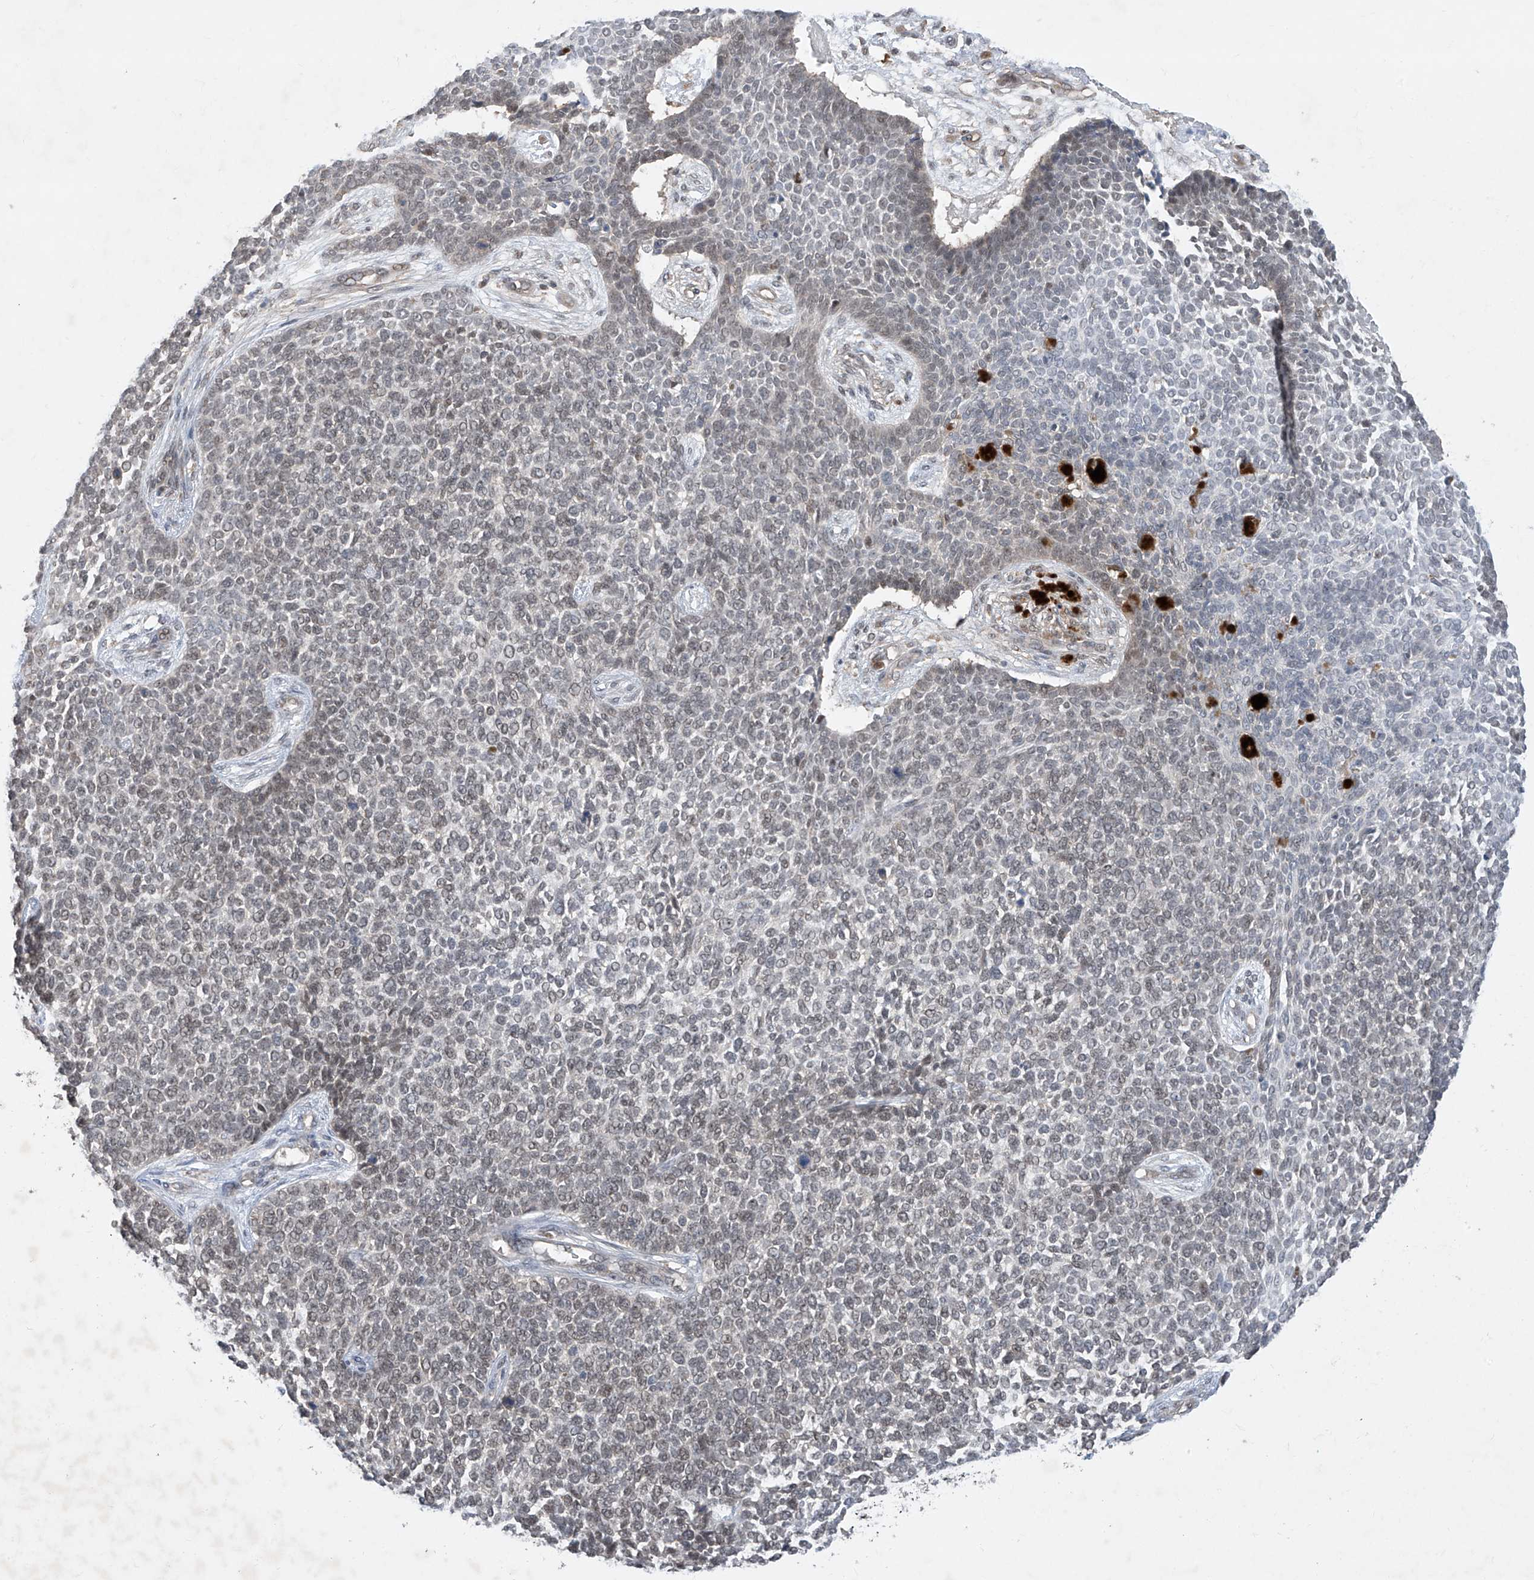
{"staining": {"intensity": "negative", "quantity": "none", "location": "none"}, "tissue": "skin cancer", "cell_type": "Tumor cells", "image_type": "cancer", "snomed": [{"axis": "morphology", "description": "Basal cell carcinoma"}, {"axis": "topography", "description": "Skin"}], "caption": "Immunohistochemical staining of human basal cell carcinoma (skin) shows no significant positivity in tumor cells.", "gene": "ZNF358", "patient": {"sex": "female", "age": 84}}